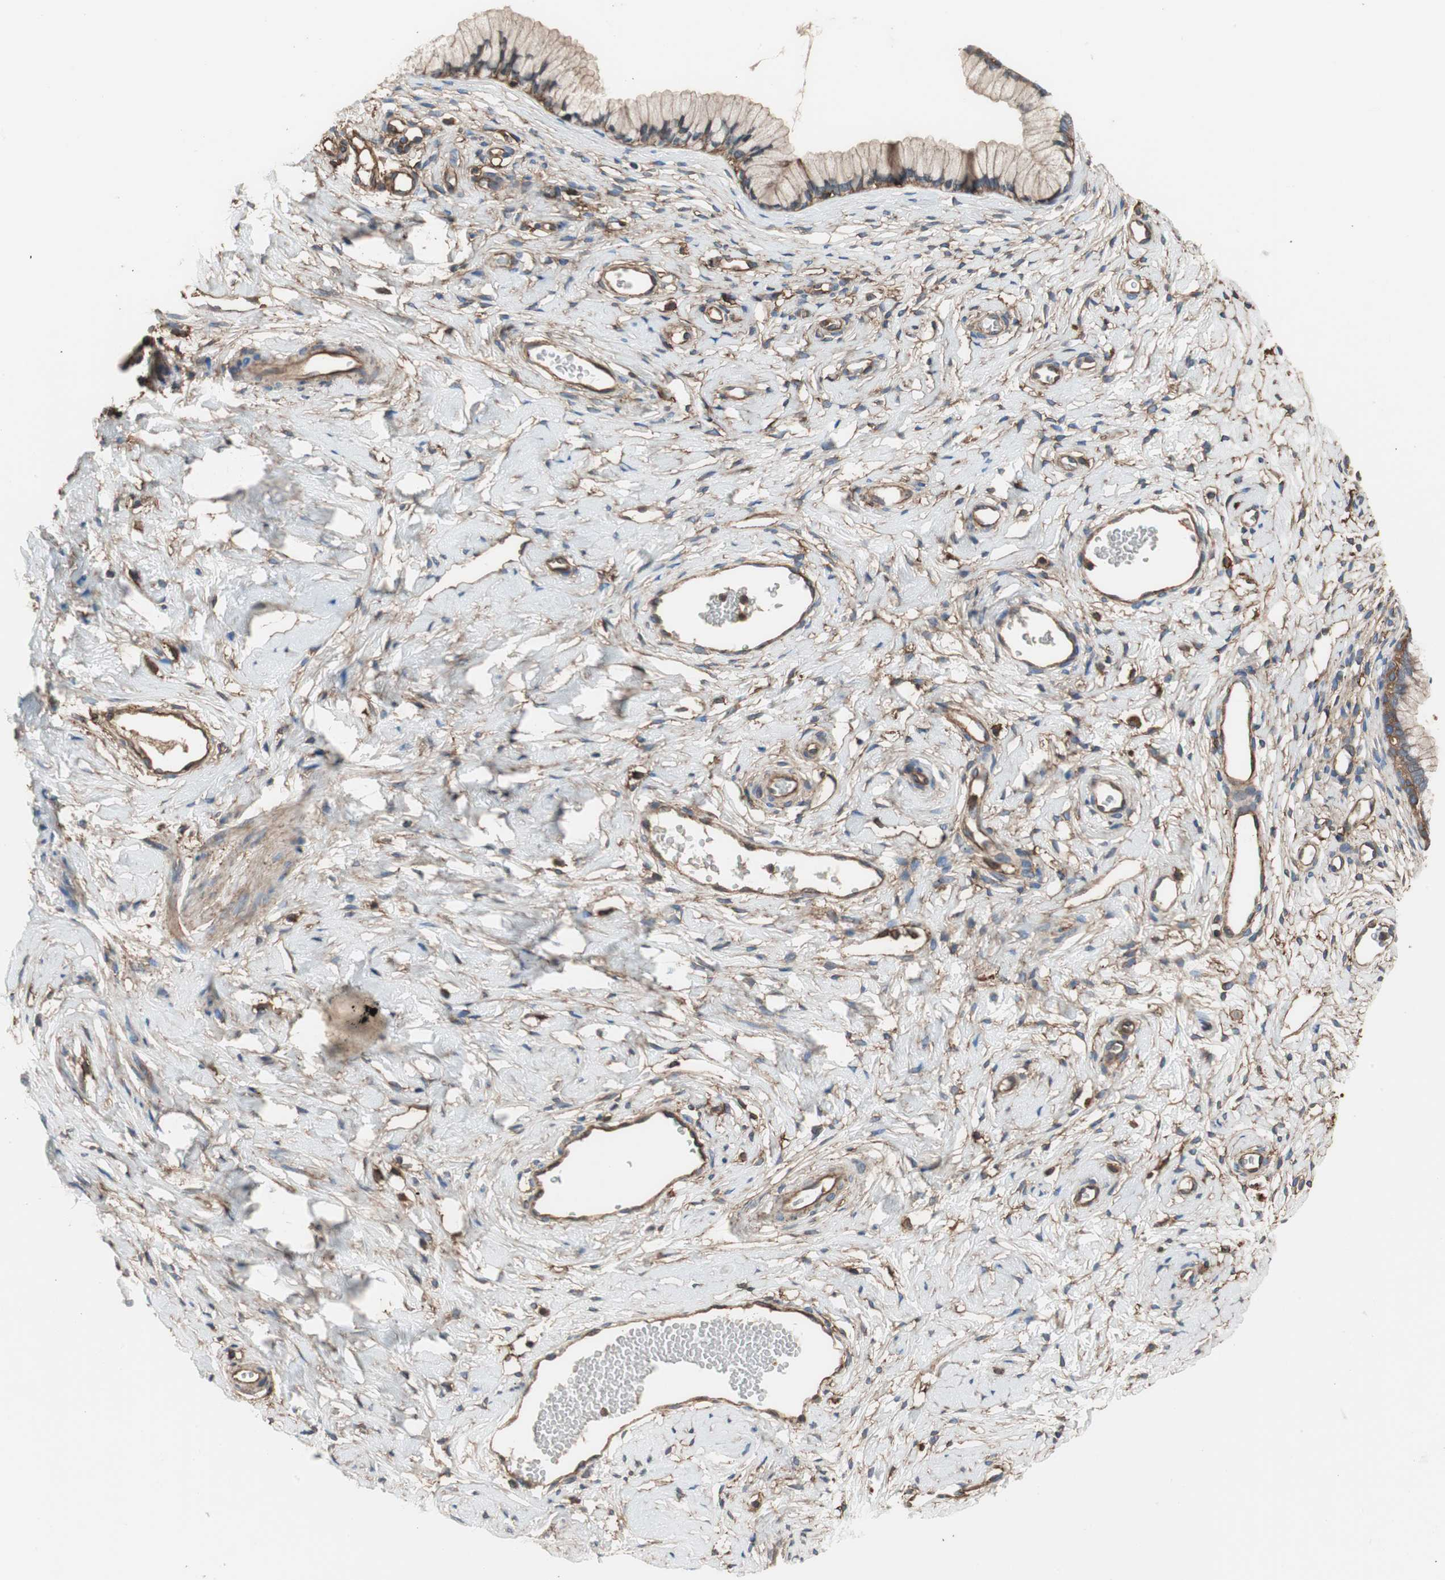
{"staining": {"intensity": "moderate", "quantity": "<25%", "location": "cytoplasmic/membranous"}, "tissue": "cervix", "cell_type": "Glandular cells", "image_type": "normal", "snomed": [{"axis": "morphology", "description": "Normal tissue, NOS"}, {"axis": "topography", "description": "Cervix"}], "caption": "Immunohistochemistry photomicrograph of benign cervix stained for a protein (brown), which exhibits low levels of moderate cytoplasmic/membranous staining in about <25% of glandular cells.", "gene": "IL1RL1", "patient": {"sex": "female", "age": 65}}